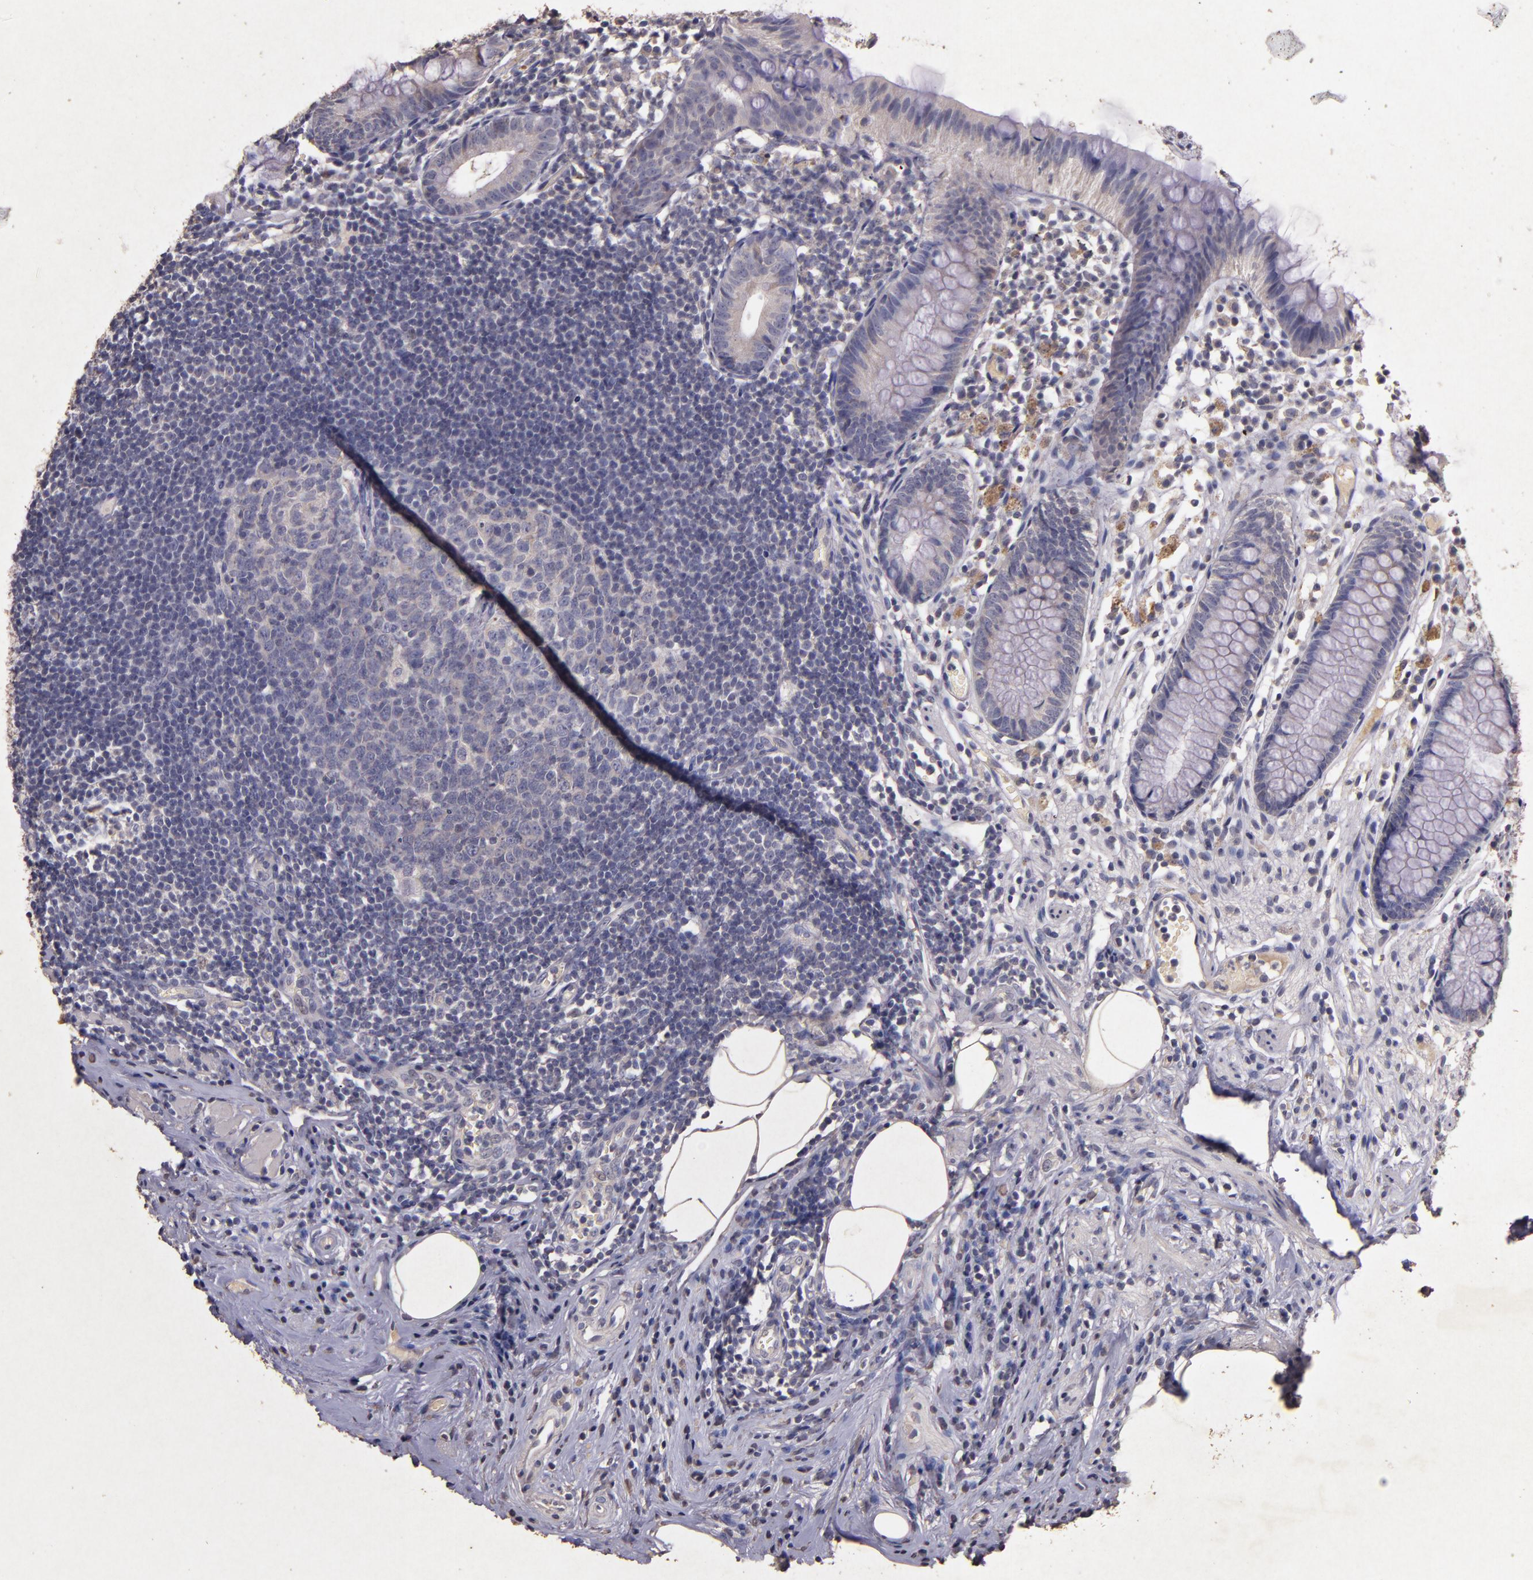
{"staining": {"intensity": "negative", "quantity": "none", "location": "none"}, "tissue": "appendix", "cell_type": "Glandular cells", "image_type": "normal", "snomed": [{"axis": "morphology", "description": "Normal tissue, NOS"}, {"axis": "topography", "description": "Appendix"}], "caption": "Immunohistochemical staining of benign human appendix exhibits no significant positivity in glandular cells. (DAB immunohistochemistry, high magnification).", "gene": "BCL2L13", "patient": {"sex": "male", "age": 38}}